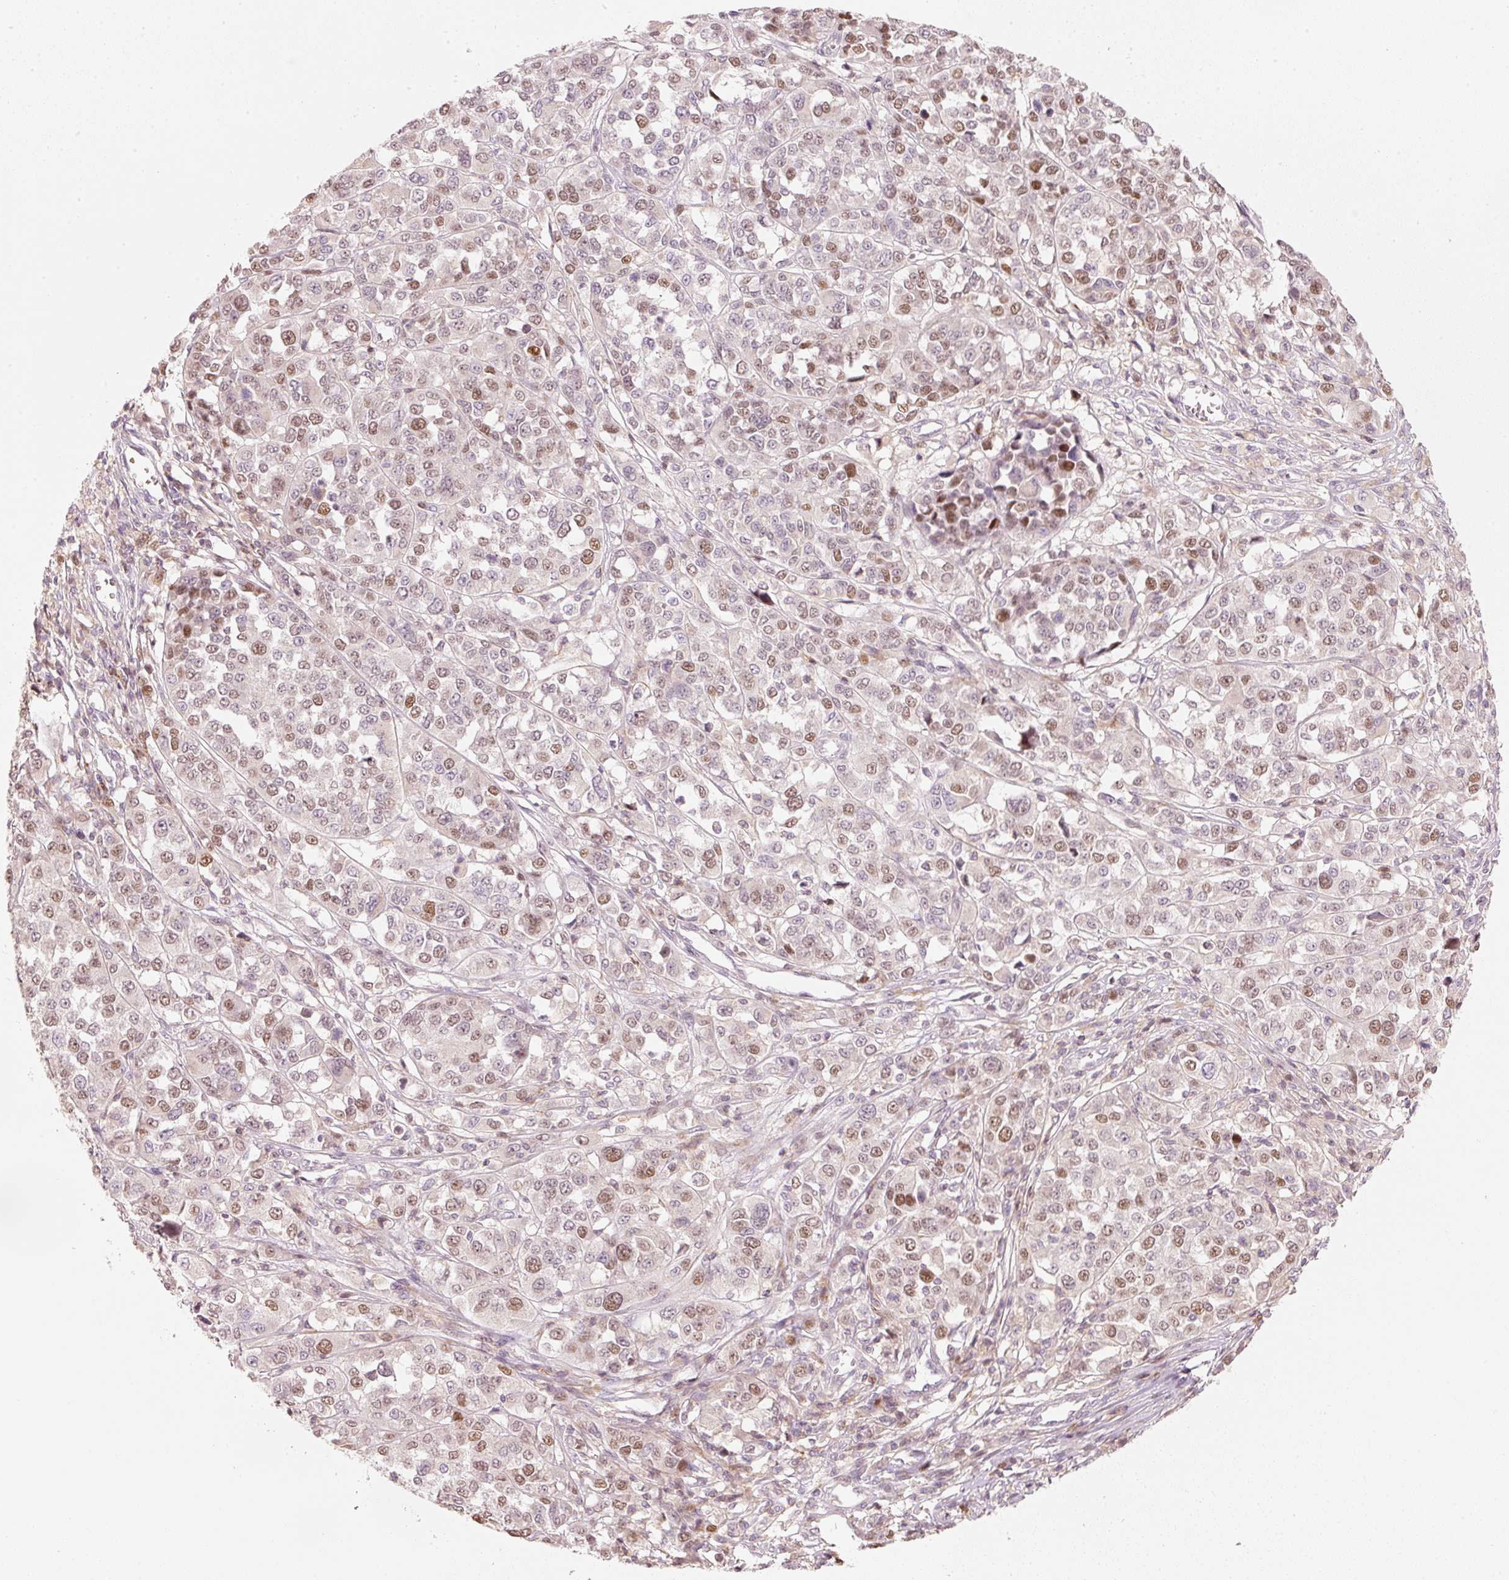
{"staining": {"intensity": "moderate", "quantity": "25%-75%", "location": "nuclear"}, "tissue": "melanoma", "cell_type": "Tumor cells", "image_type": "cancer", "snomed": [{"axis": "morphology", "description": "Malignant melanoma, Metastatic site"}, {"axis": "topography", "description": "Lymph node"}], "caption": "Protein staining exhibits moderate nuclear positivity in approximately 25%-75% of tumor cells in malignant melanoma (metastatic site). (DAB (3,3'-diaminobenzidine) IHC with brightfield microscopy, high magnification).", "gene": "TREX2", "patient": {"sex": "male", "age": 44}}